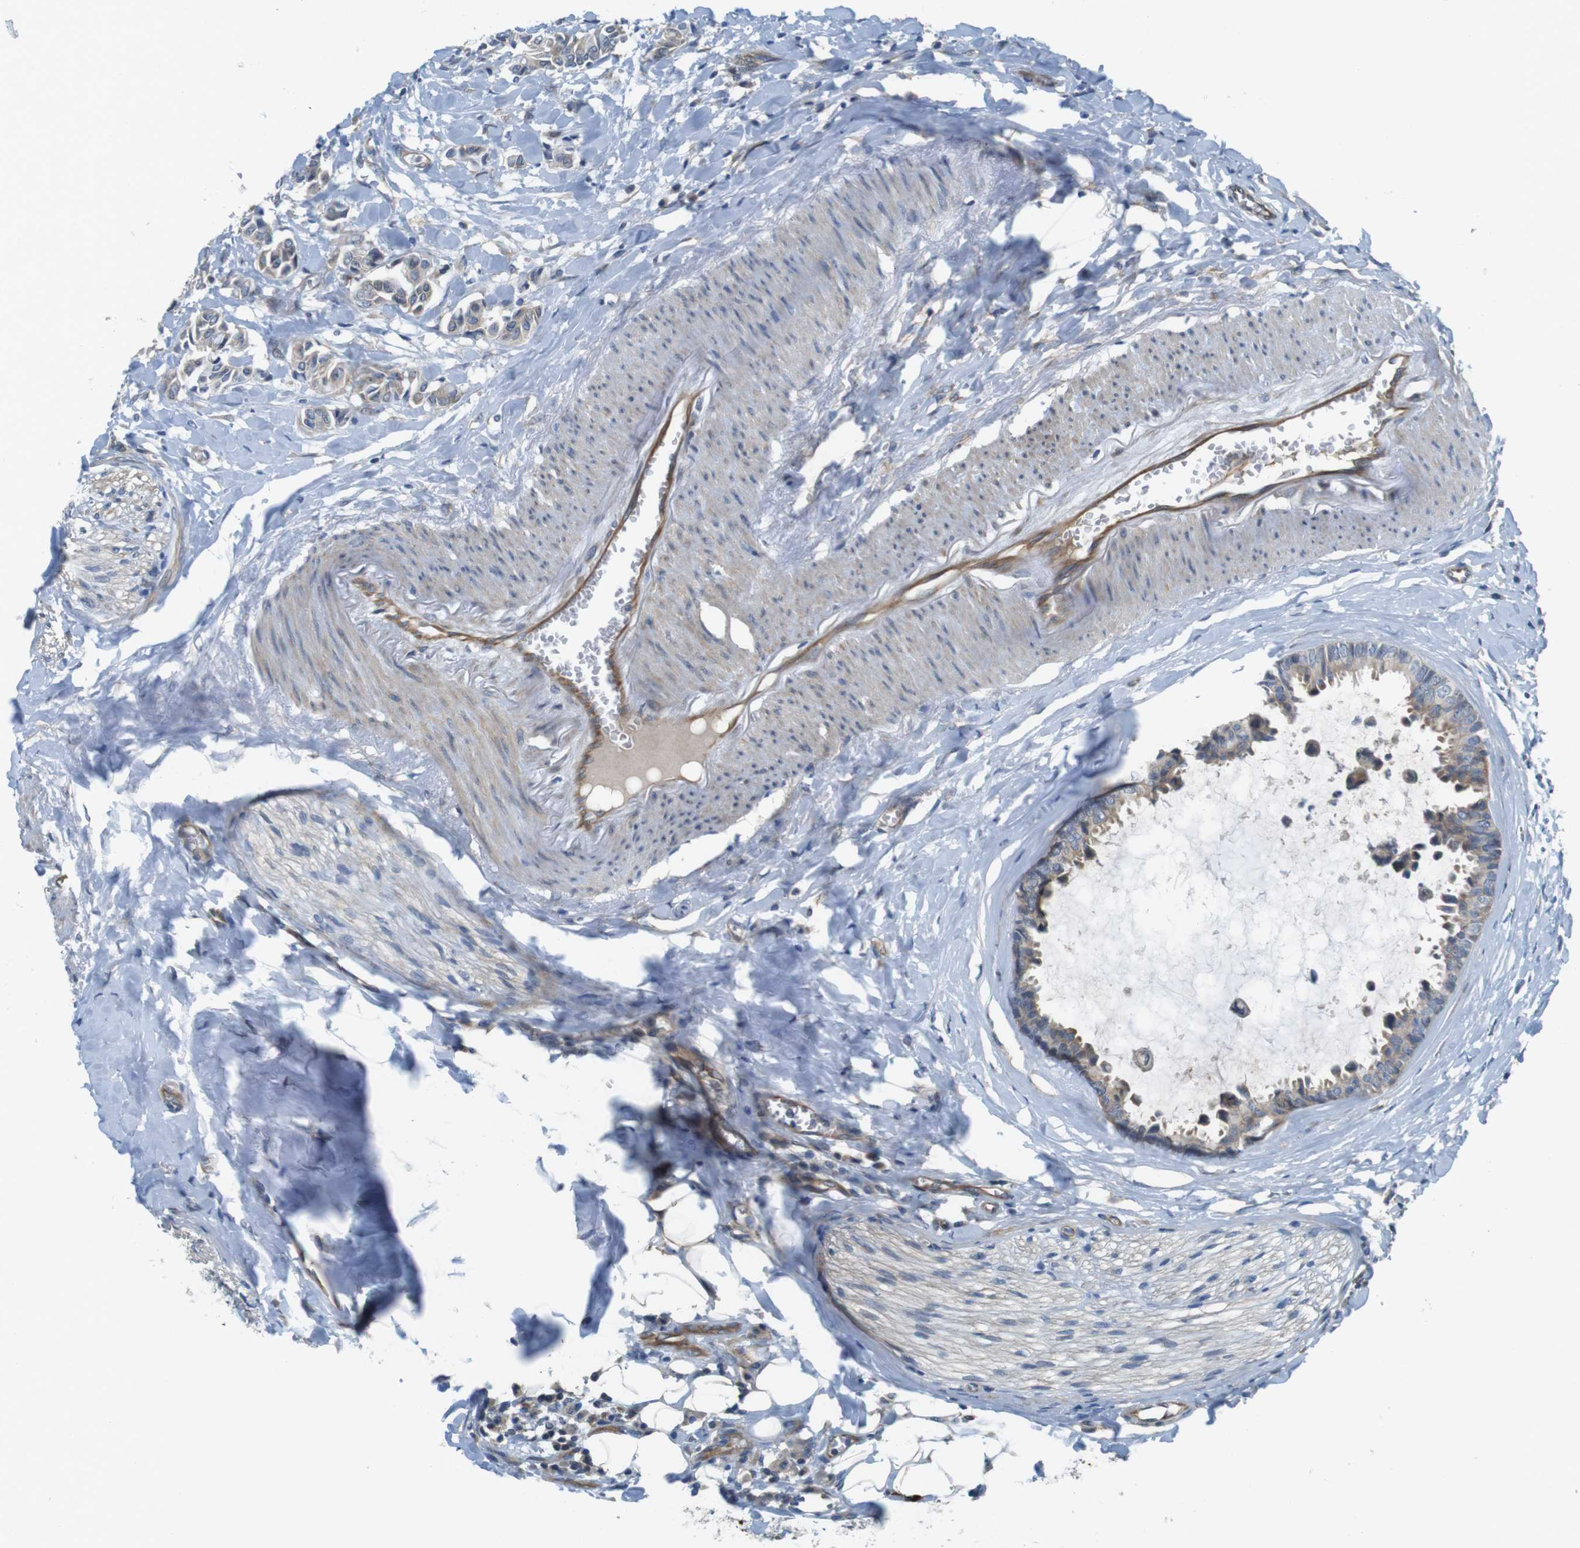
{"staining": {"intensity": "weak", "quantity": ">75%", "location": "cytoplasmic/membranous"}, "tissue": "head and neck cancer", "cell_type": "Tumor cells", "image_type": "cancer", "snomed": [{"axis": "morphology", "description": "Adenocarcinoma, NOS"}, {"axis": "topography", "description": "Salivary gland"}, {"axis": "topography", "description": "Head-Neck"}], "caption": "Head and neck adenocarcinoma stained for a protein (brown) shows weak cytoplasmic/membranous positive staining in about >75% of tumor cells.", "gene": "ABHD15", "patient": {"sex": "female", "age": 59}}